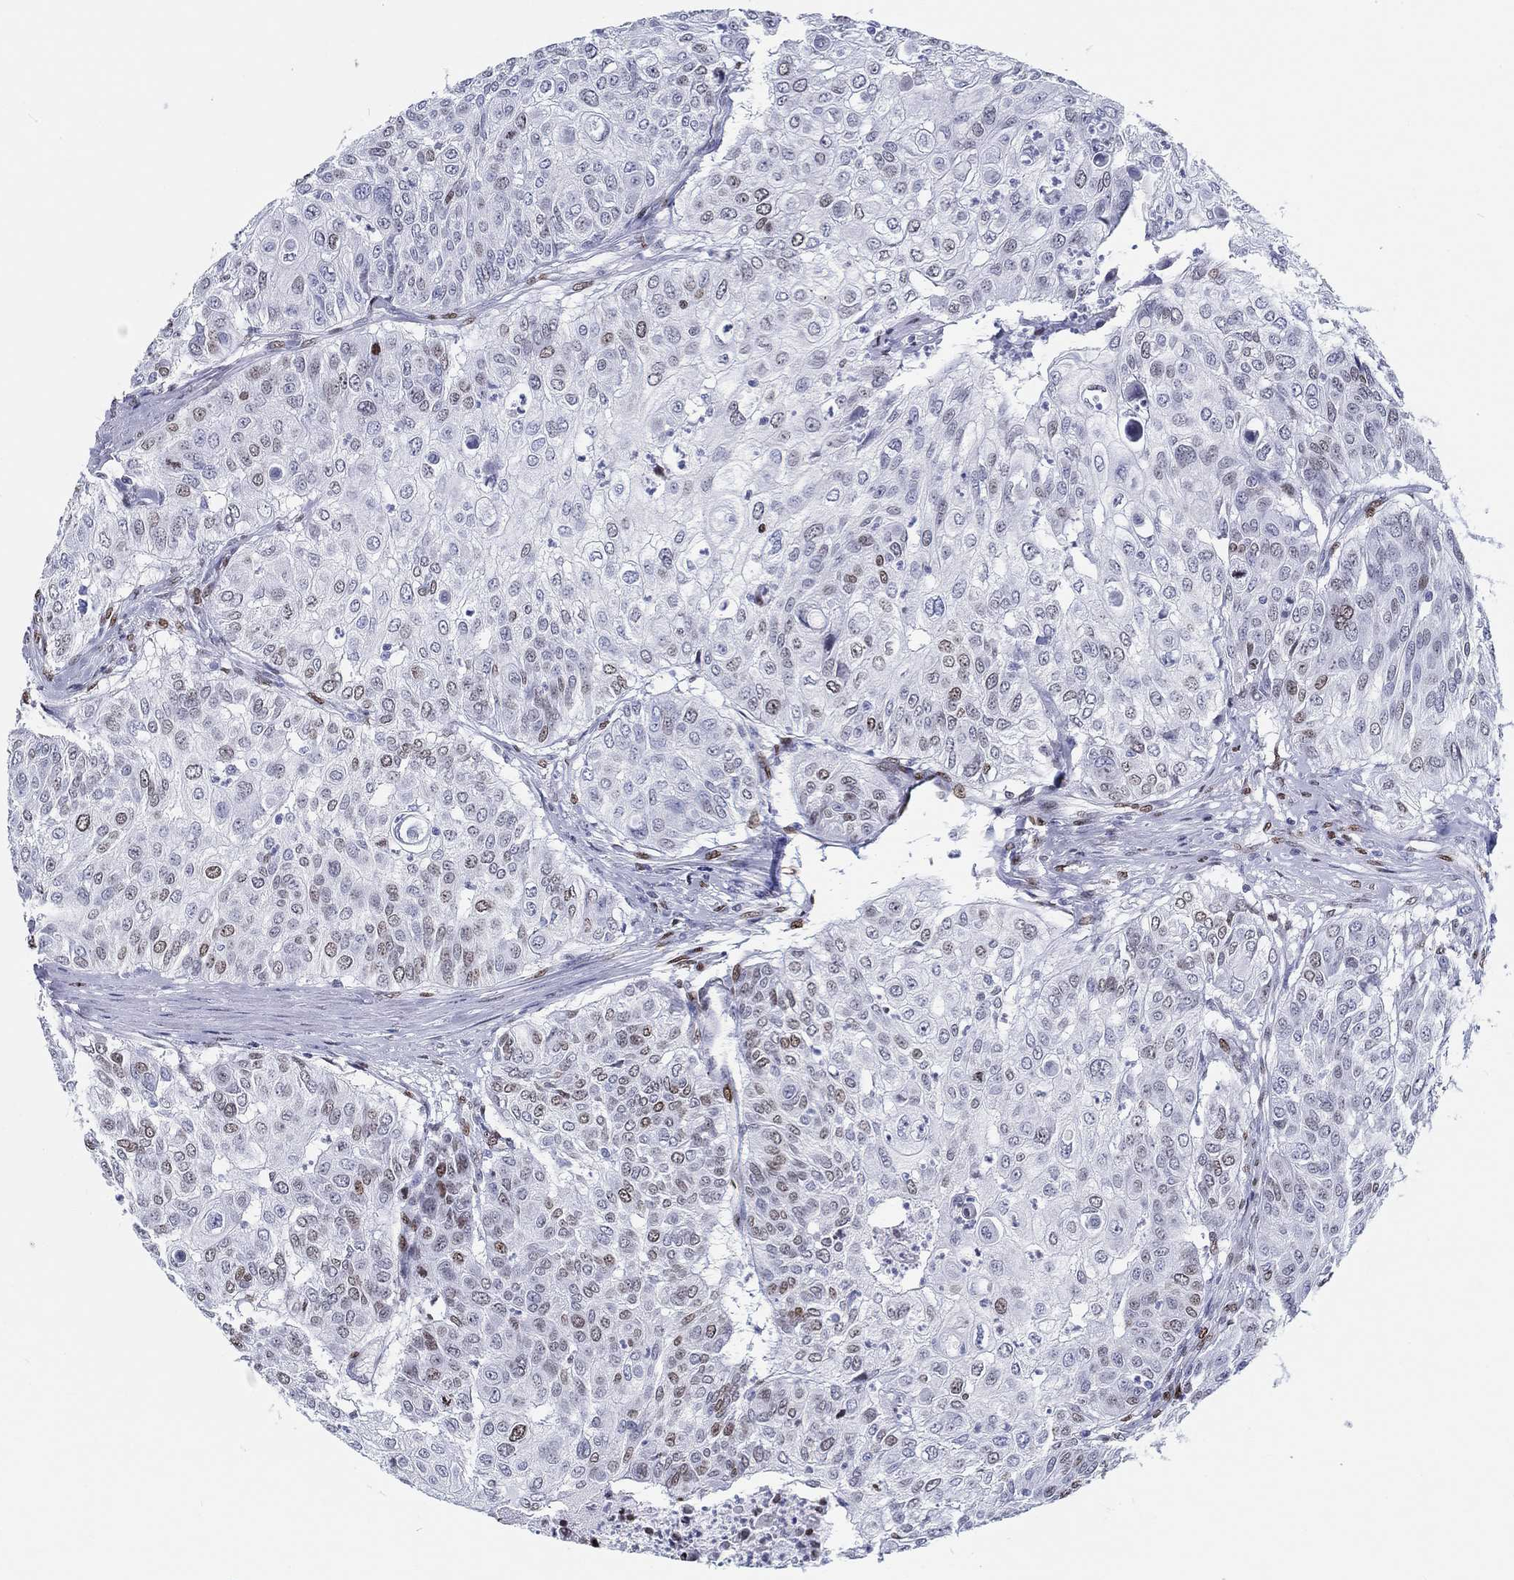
{"staining": {"intensity": "weak", "quantity": "<25%", "location": "nuclear"}, "tissue": "urothelial cancer", "cell_type": "Tumor cells", "image_type": "cancer", "snomed": [{"axis": "morphology", "description": "Urothelial carcinoma, High grade"}, {"axis": "topography", "description": "Urinary bladder"}], "caption": "High power microscopy micrograph of an IHC image of urothelial carcinoma (high-grade), revealing no significant expression in tumor cells. The staining is performed using DAB brown chromogen with nuclei counter-stained in using hematoxylin.", "gene": "H1-1", "patient": {"sex": "female", "age": 79}}